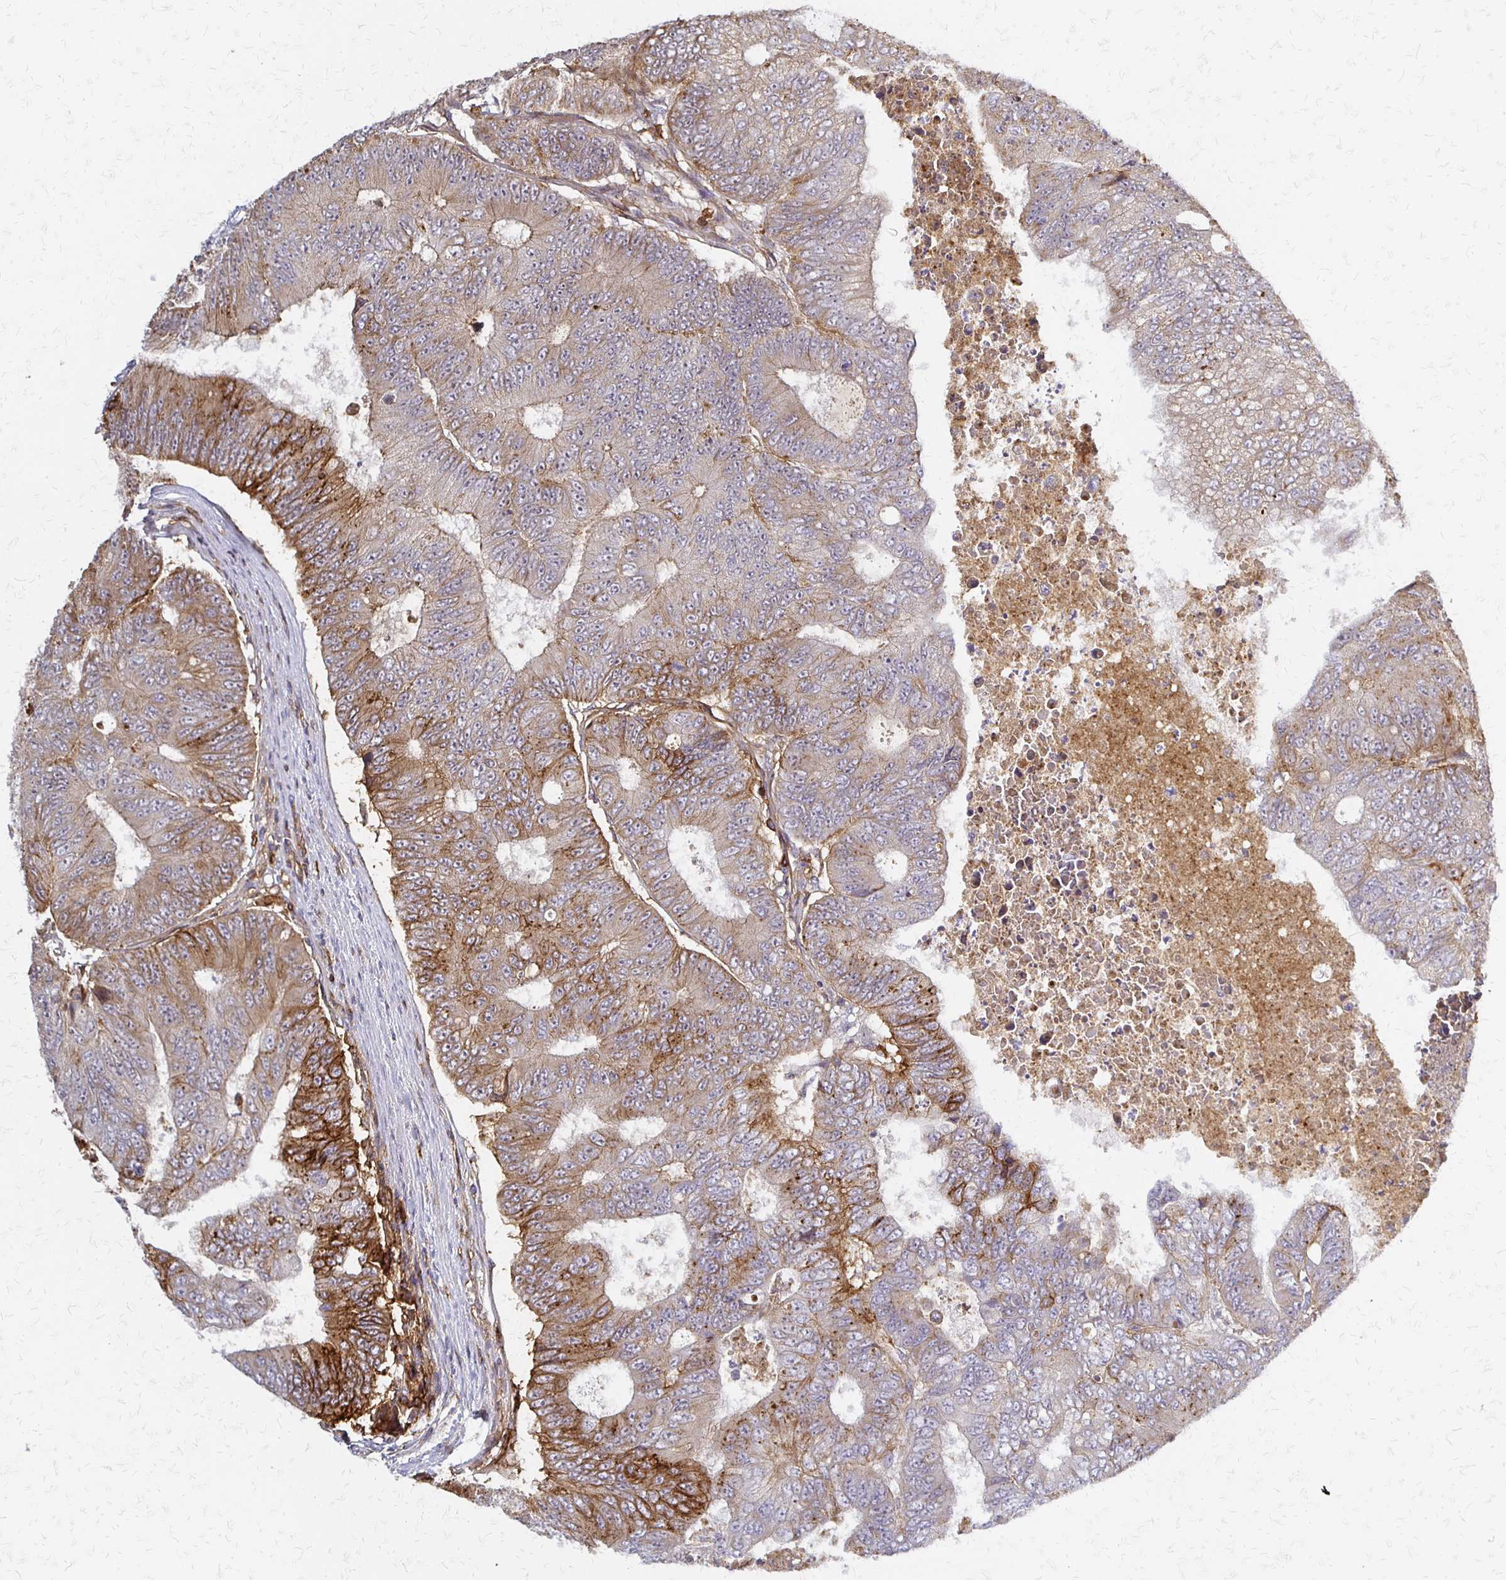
{"staining": {"intensity": "moderate", "quantity": "25%-75%", "location": "cytoplasmic/membranous"}, "tissue": "colorectal cancer", "cell_type": "Tumor cells", "image_type": "cancer", "snomed": [{"axis": "morphology", "description": "Adenocarcinoma, NOS"}, {"axis": "topography", "description": "Colon"}], "caption": "Immunohistochemistry (IHC) of human colorectal cancer exhibits medium levels of moderate cytoplasmic/membranous positivity in approximately 25%-75% of tumor cells.", "gene": "SLC9A9", "patient": {"sex": "female", "age": 48}}